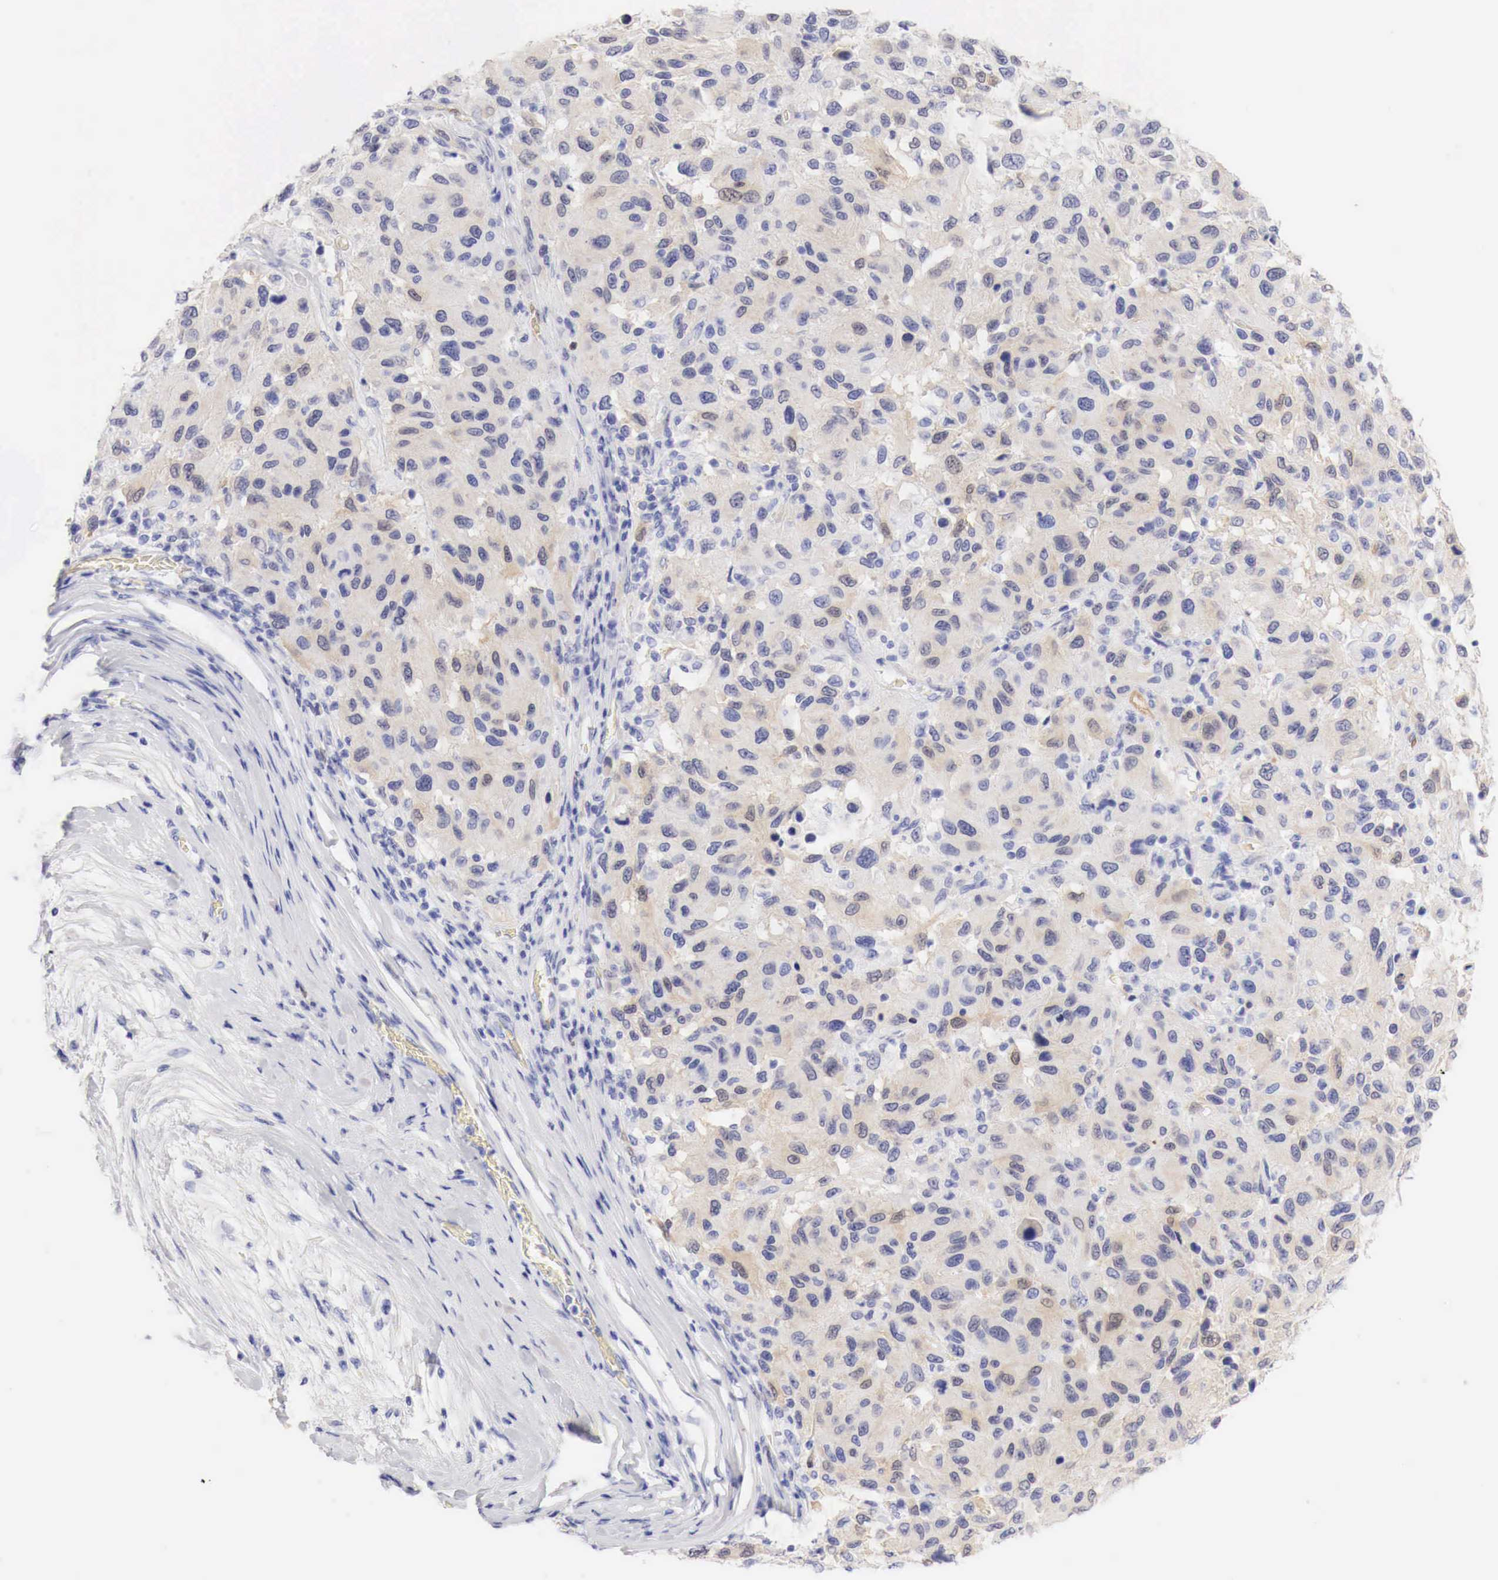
{"staining": {"intensity": "weak", "quantity": ">75%", "location": "cytoplasmic/membranous"}, "tissue": "melanoma", "cell_type": "Tumor cells", "image_type": "cancer", "snomed": [{"axis": "morphology", "description": "Malignant melanoma, NOS"}, {"axis": "topography", "description": "Skin"}], "caption": "Tumor cells reveal low levels of weak cytoplasmic/membranous expression in approximately >75% of cells in human melanoma. (DAB (3,3'-diaminobenzidine) IHC with brightfield microscopy, high magnification).", "gene": "CDKN2A", "patient": {"sex": "female", "age": 77}}